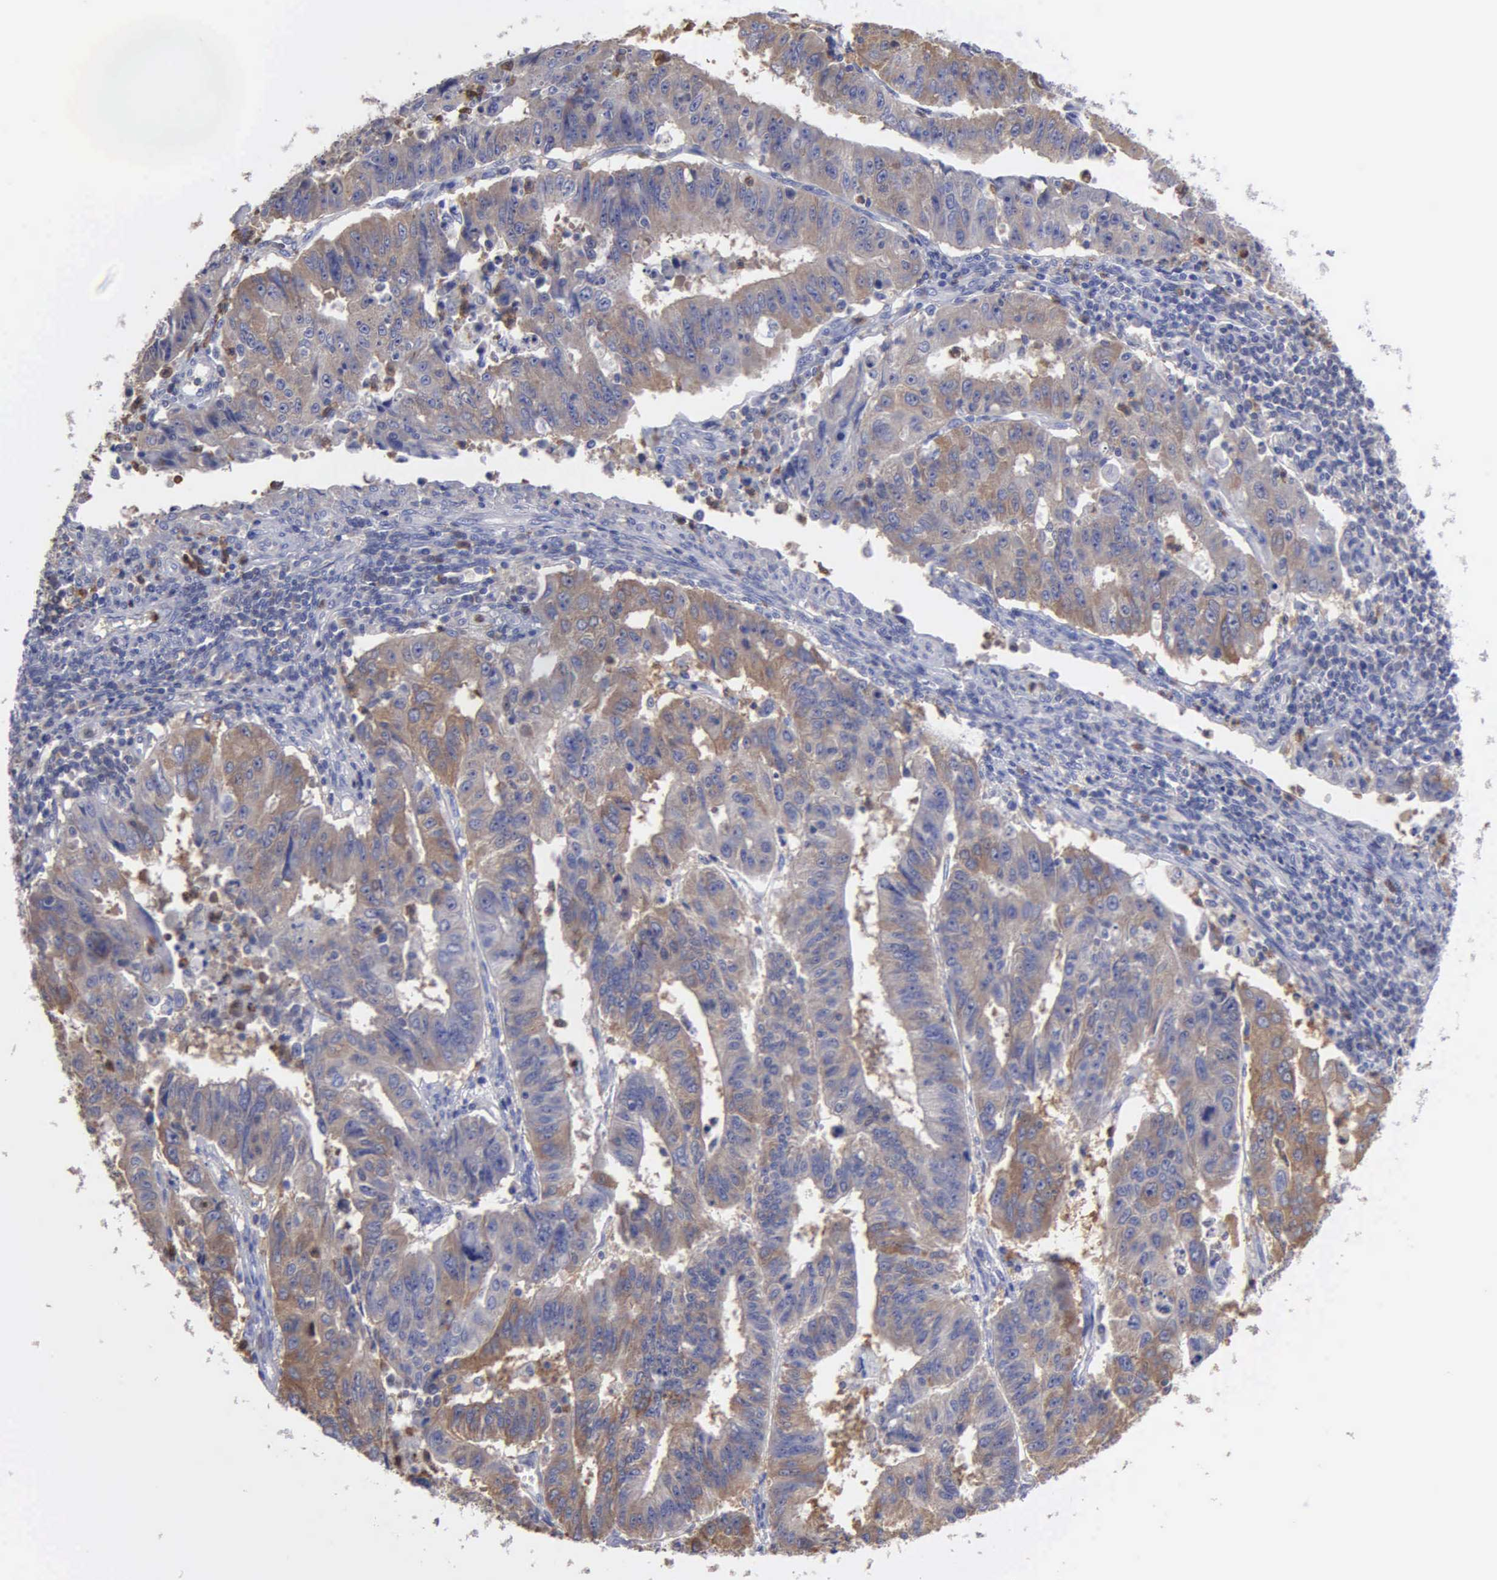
{"staining": {"intensity": "weak", "quantity": ">75%", "location": "cytoplasmic/membranous"}, "tissue": "endometrial cancer", "cell_type": "Tumor cells", "image_type": "cancer", "snomed": [{"axis": "morphology", "description": "Adenocarcinoma, NOS"}, {"axis": "topography", "description": "Endometrium"}], "caption": "DAB (3,3'-diaminobenzidine) immunohistochemical staining of human endometrial cancer (adenocarcinoma) demonstrates weak cytoplasmic/membranous protein staining in approximately >75% of tumor cells. (DAB (3,3'-diaminobenzidine) IHC with brightfield microscopy, high magnification).", "gene": "G6PD", "patient": {"sex": "female", "age": 42}}